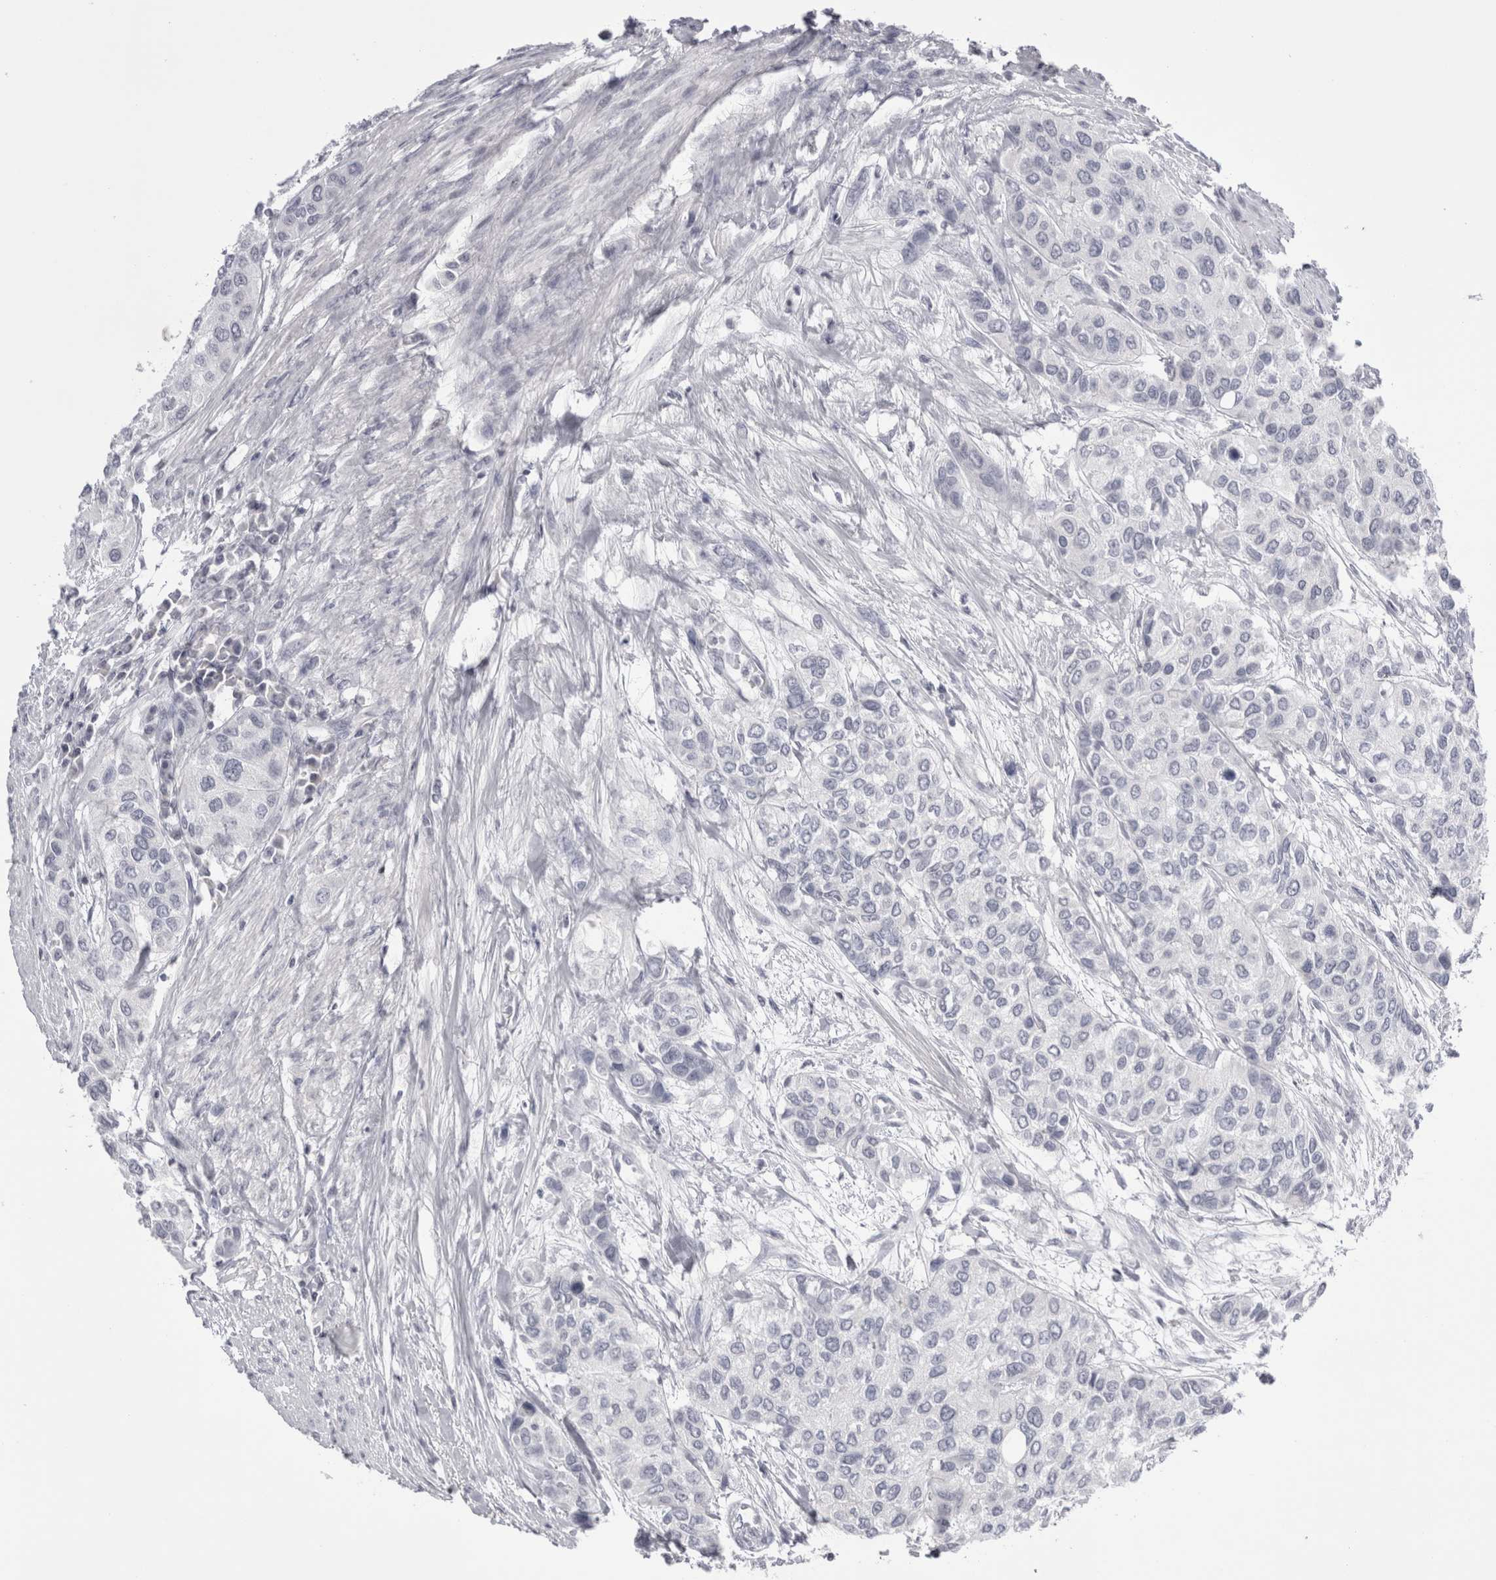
{"staining": {"intensity": "negative", "quantity": "none", "location": "none"}, "tissue": "urothelial cancer", "cell_type": "Tumor cells", "image_type": "cancer", "snomed": [{"axis": "morphology", "description": "Urothelial carcinoma, High grade"}, {"axis": "topography", "description": "Urinary bladder"}], "caption": "DAB immunohistochemical staining of human urothelial carcinoma (high-grade) shows no significant expression in tumor cells. The staining was performed using DAB (3,3'-diaminobenzidine) to visualize the protein expression in brown, while the nuclei were stained in blue with hematoxylin (Magnification: 20x).", "gene": "FNDC8", "patient": {"sex": "female", "age": 56}}